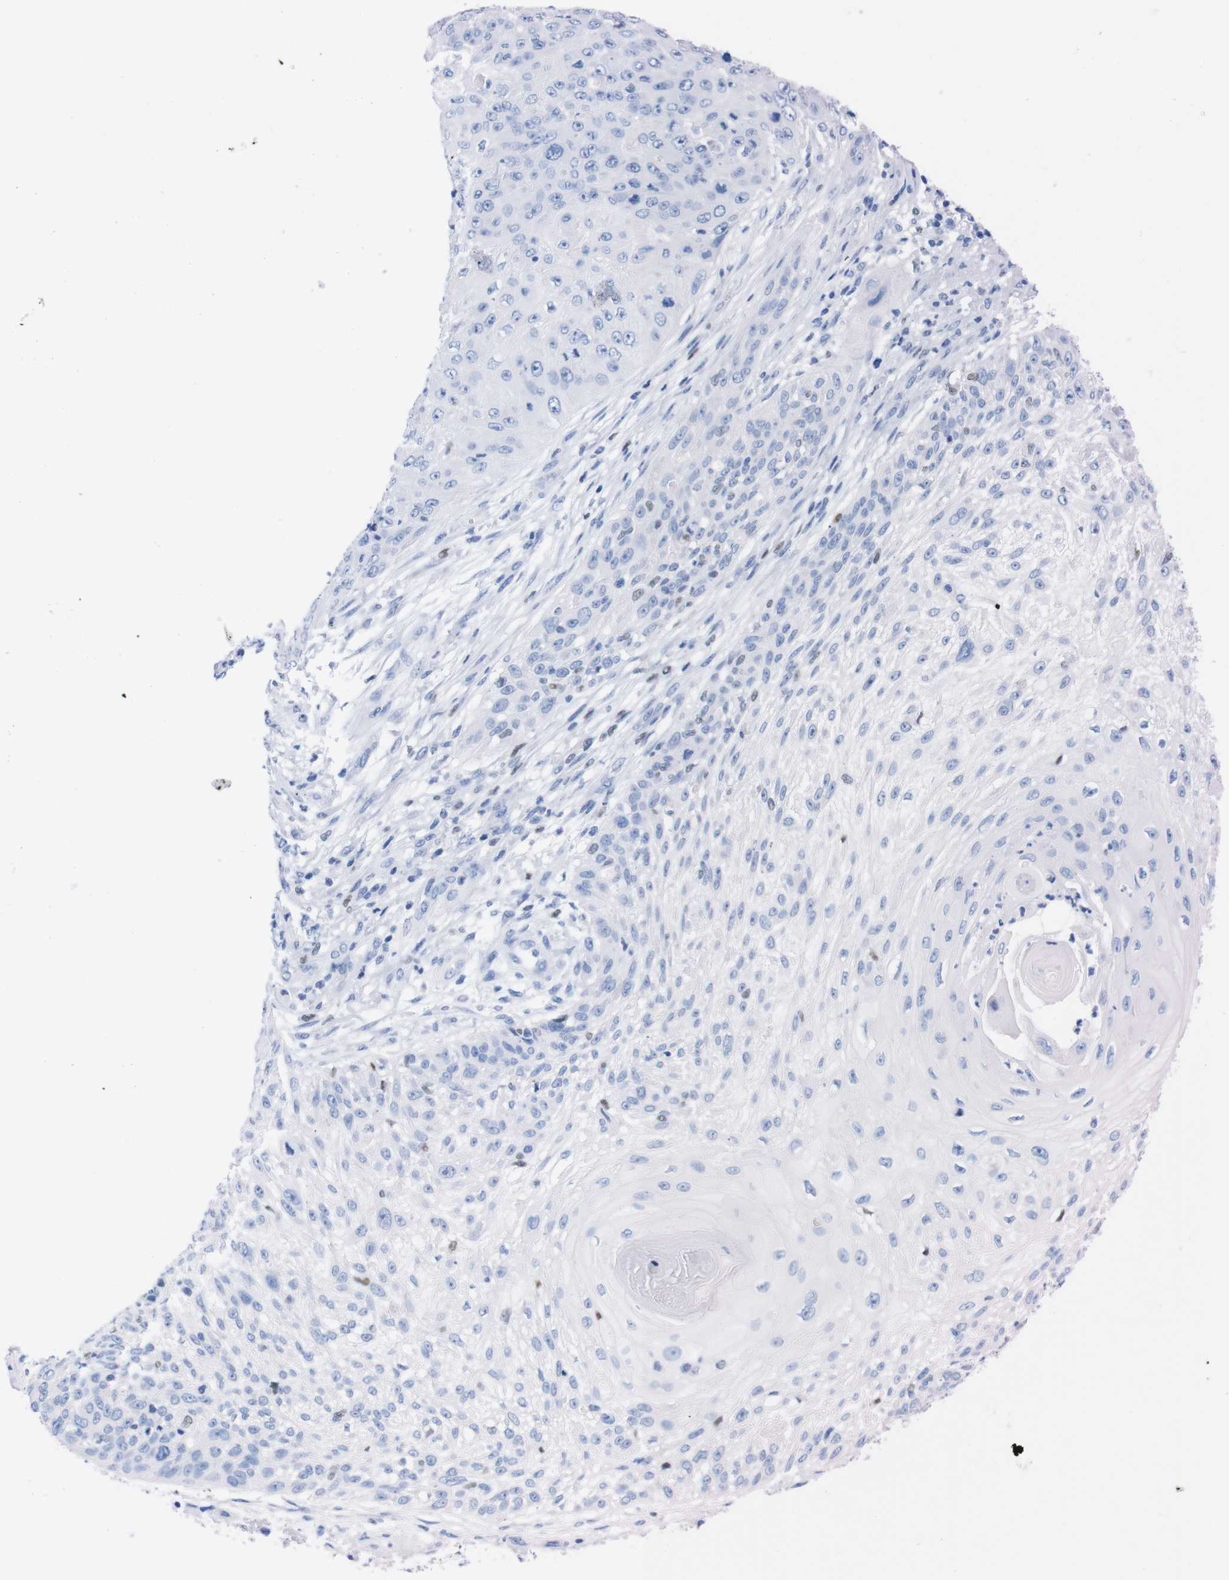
{"staining": {"intensity": "negative", "quantity": "none", "location": "none"}, "tissue": "skin cancer", "cell_type": "Tumor cells", "image_type": "cancer", "snomed": [{"axis": "morphology", "description": "Squamous cell carcinoma, NOS"}, {"axis": "topography", "description": "Skin"}], "caption": "A histopathology image of skin cancer (squamous cell carcinoma) stained for a protein displays no brown staining in tumor cells. (DAB immunohistochemistry (IHC) with hematoxylin counter stain).", "gene": "P2RY12", "patient": {"sex": "female", "age": 80}}